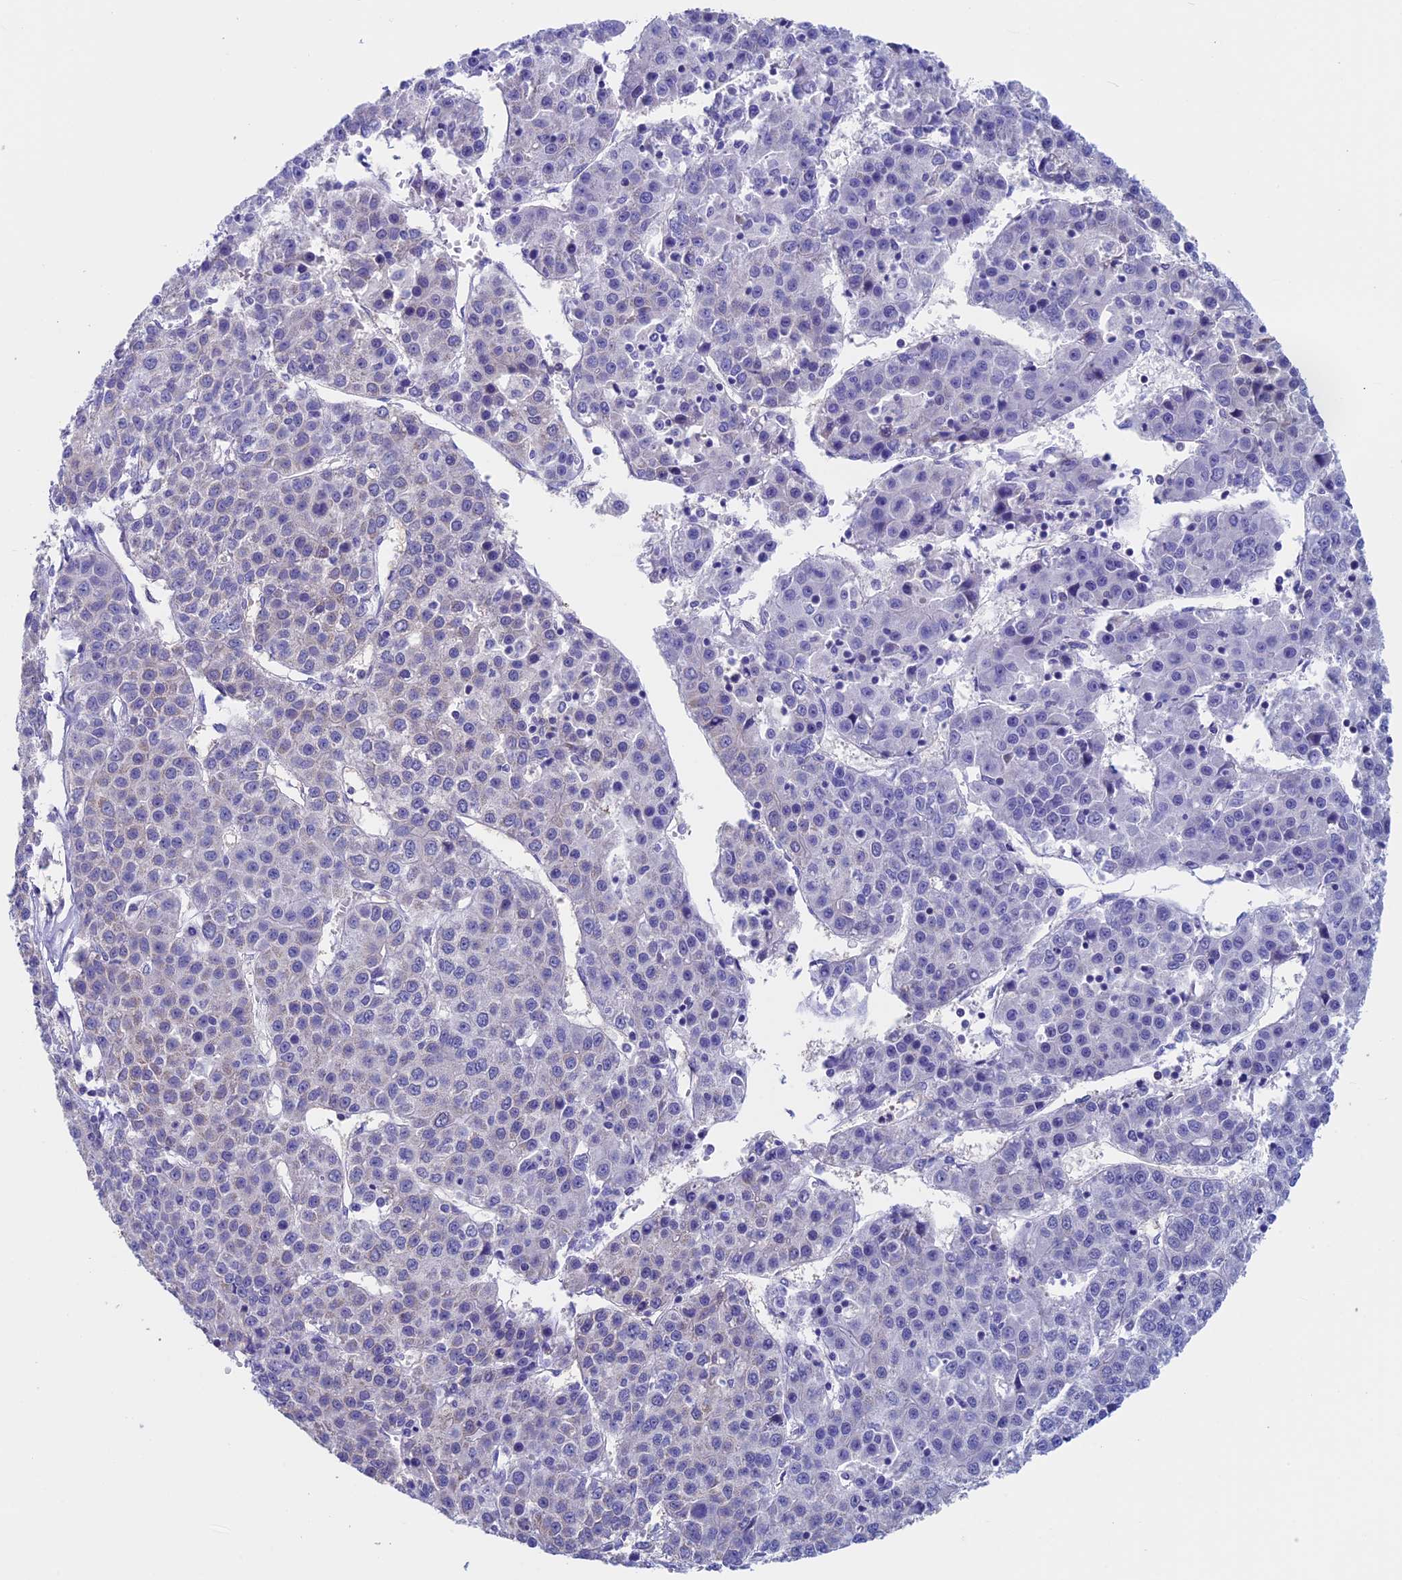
{"staining": {"intensity": "negative", "quantity": "none", "location": "none"}, "tissue": "liver cancer", "cell_type": "Tumor cells", "image_type": "cancer", "snomed": [{"axis": "morphology", "description": "Carcinoma, Hepatocellular, NOS"}, {"axis": "topography", "description": "Liver"}], "caption": "IHC of liver cancer (hepatocellular carcinoma) shows no positivity in tumor cells.", "gene": "ADH7", "patient": {"sex": "female", "age": 53}}